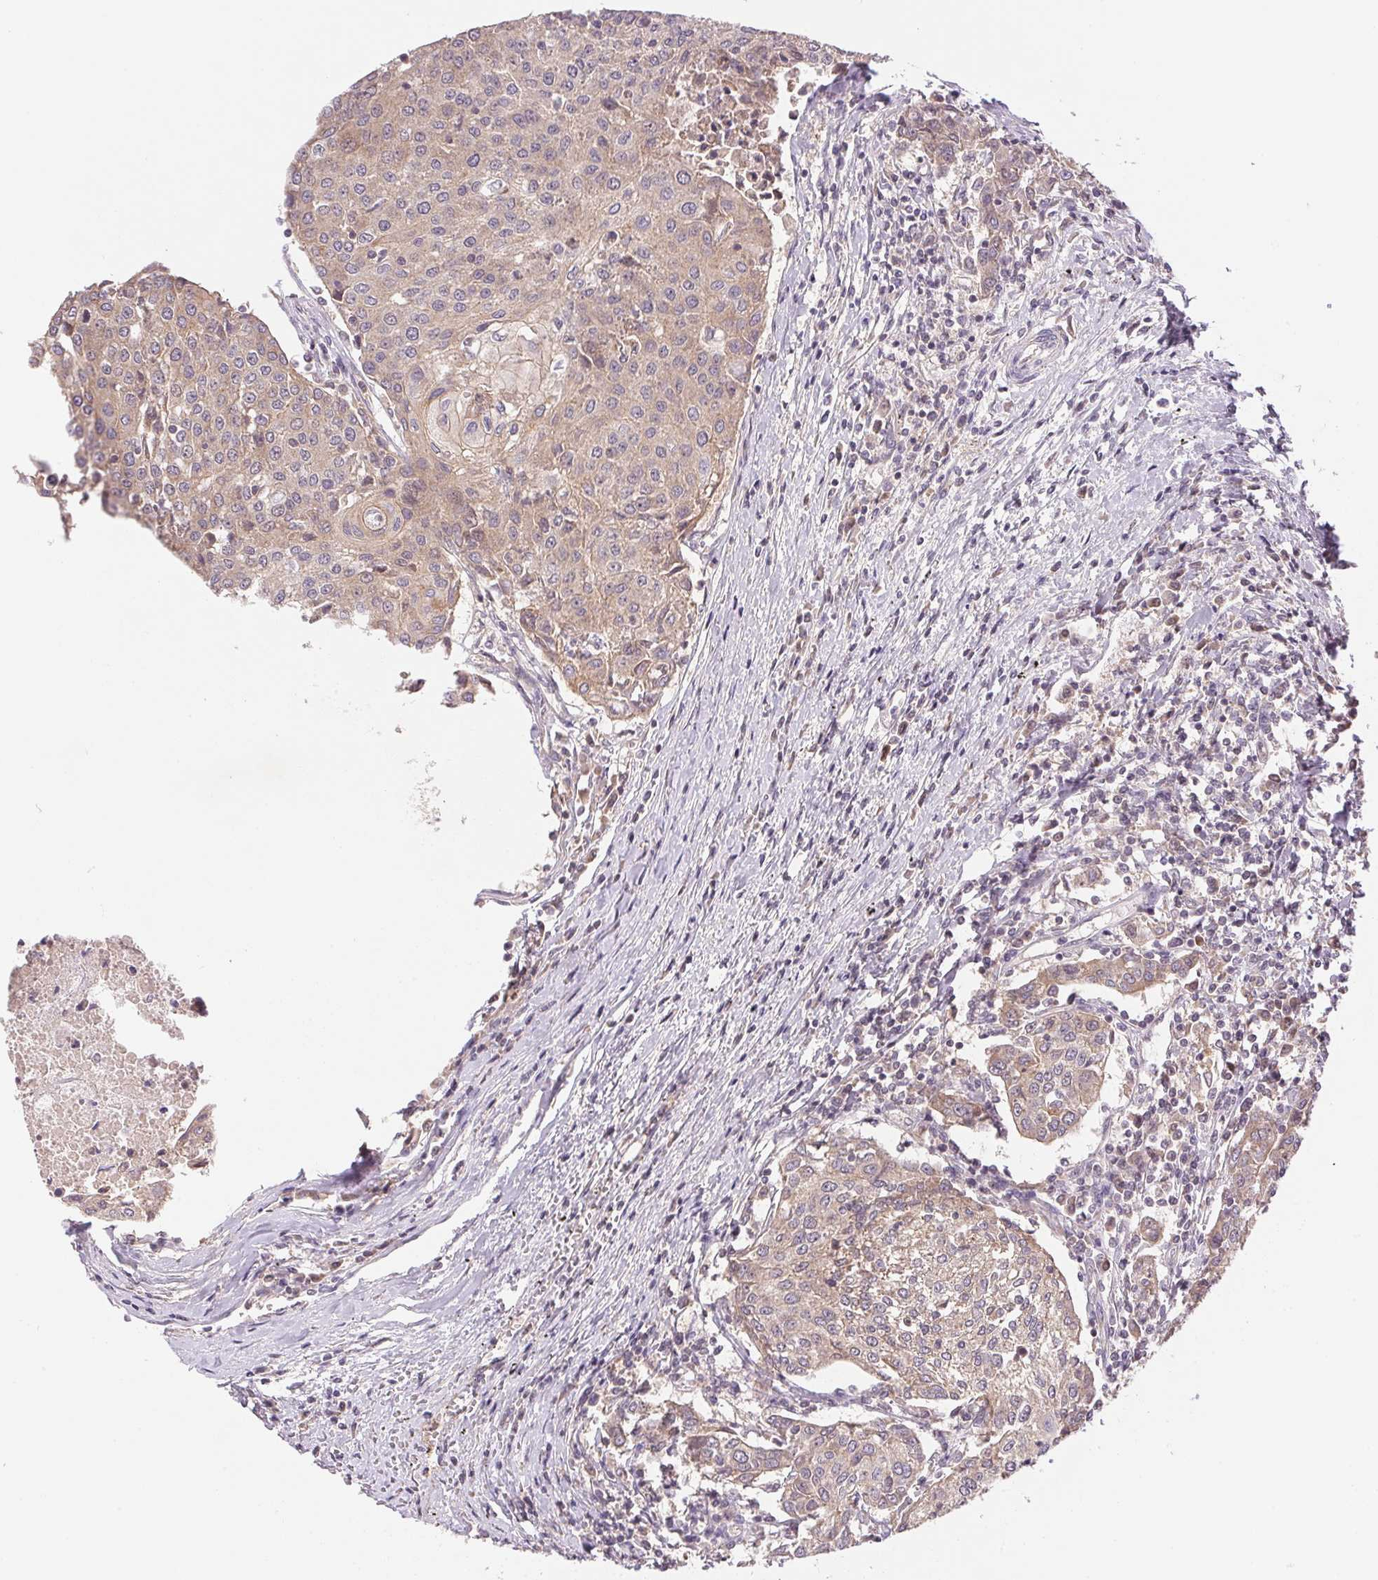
{"staining": {"intensity": "weak", "quantity": ">75%", "location": "cytoplasmic/membranous"}, "tissue": "urothelial cancer", "cell_type": "Tumor cells", "image_type": "cancer", "snomed": [{"axis": "morphology", "description": "Urothelial carcinoma, High grade"}, {"axis": "topography", "description": "Urinary bladder"}], "caption": "This micrograph exhibits IHC staining of urothelial cancer, with low weak cytoplasmic/membranous expression in approximately >75% of tumor cells.", "gene": "BNIP5", "patient": {"sex": "female", "age": 85}}